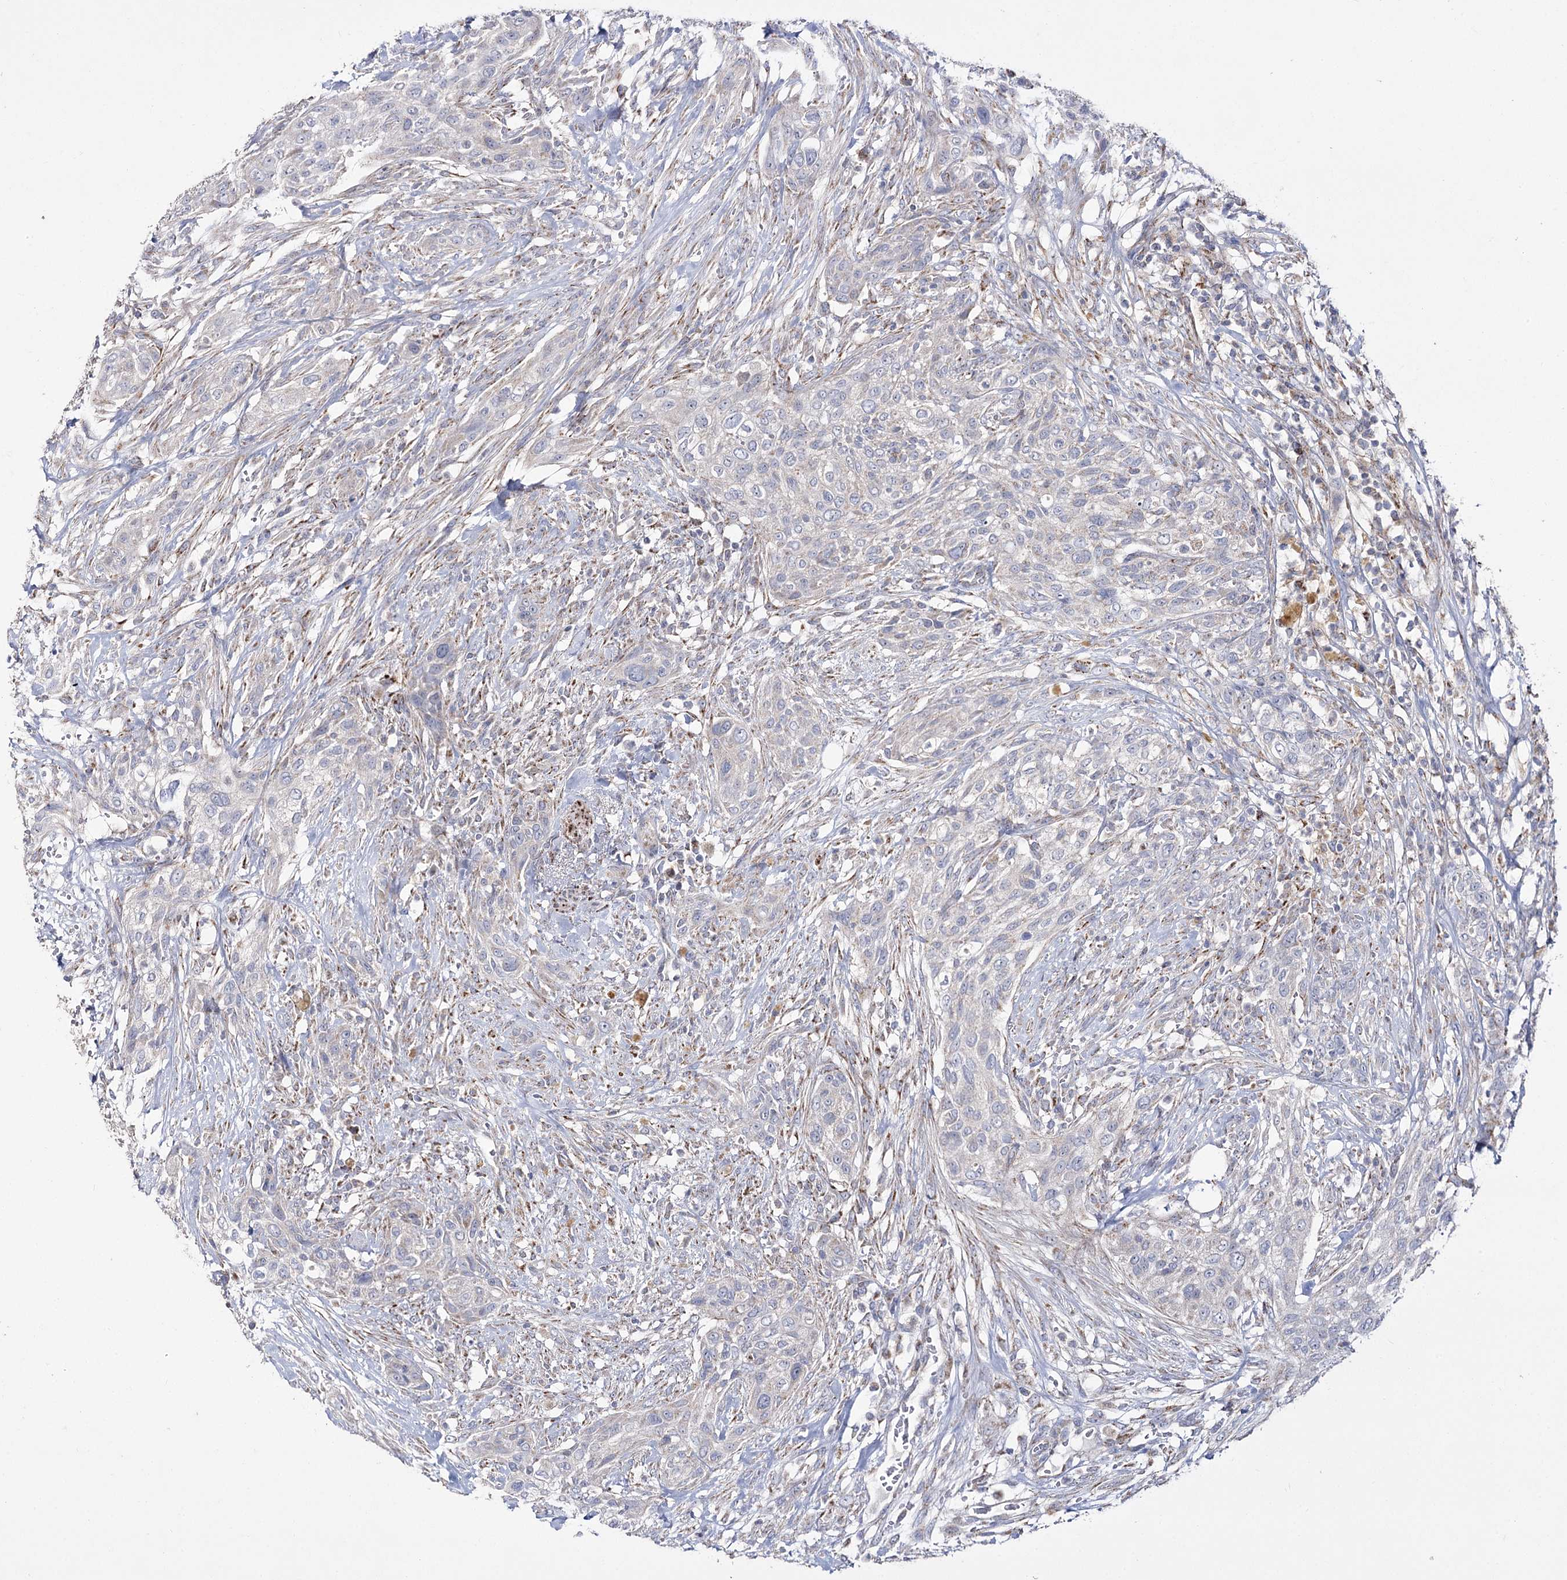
{"staining": {"intensity": "negative", "quantity": "none", "location": "none"}, "tissue": "urothelial cancer", "cell_type": "Tumor cells", "image_type": "cancer", "snomed": [{"axis": "morphology", "description": "Urothelial carcinoma, High grade"}, {"axis": "topography", "description": "Urinary bladder"}], "caption": "High-grade urothelial carcinoma stained for a protein using immunohistochemistry (IHC) displays no staining tumor cells.", "gene": "NADK2", "patient": {"sex": "male", "age": 35}}